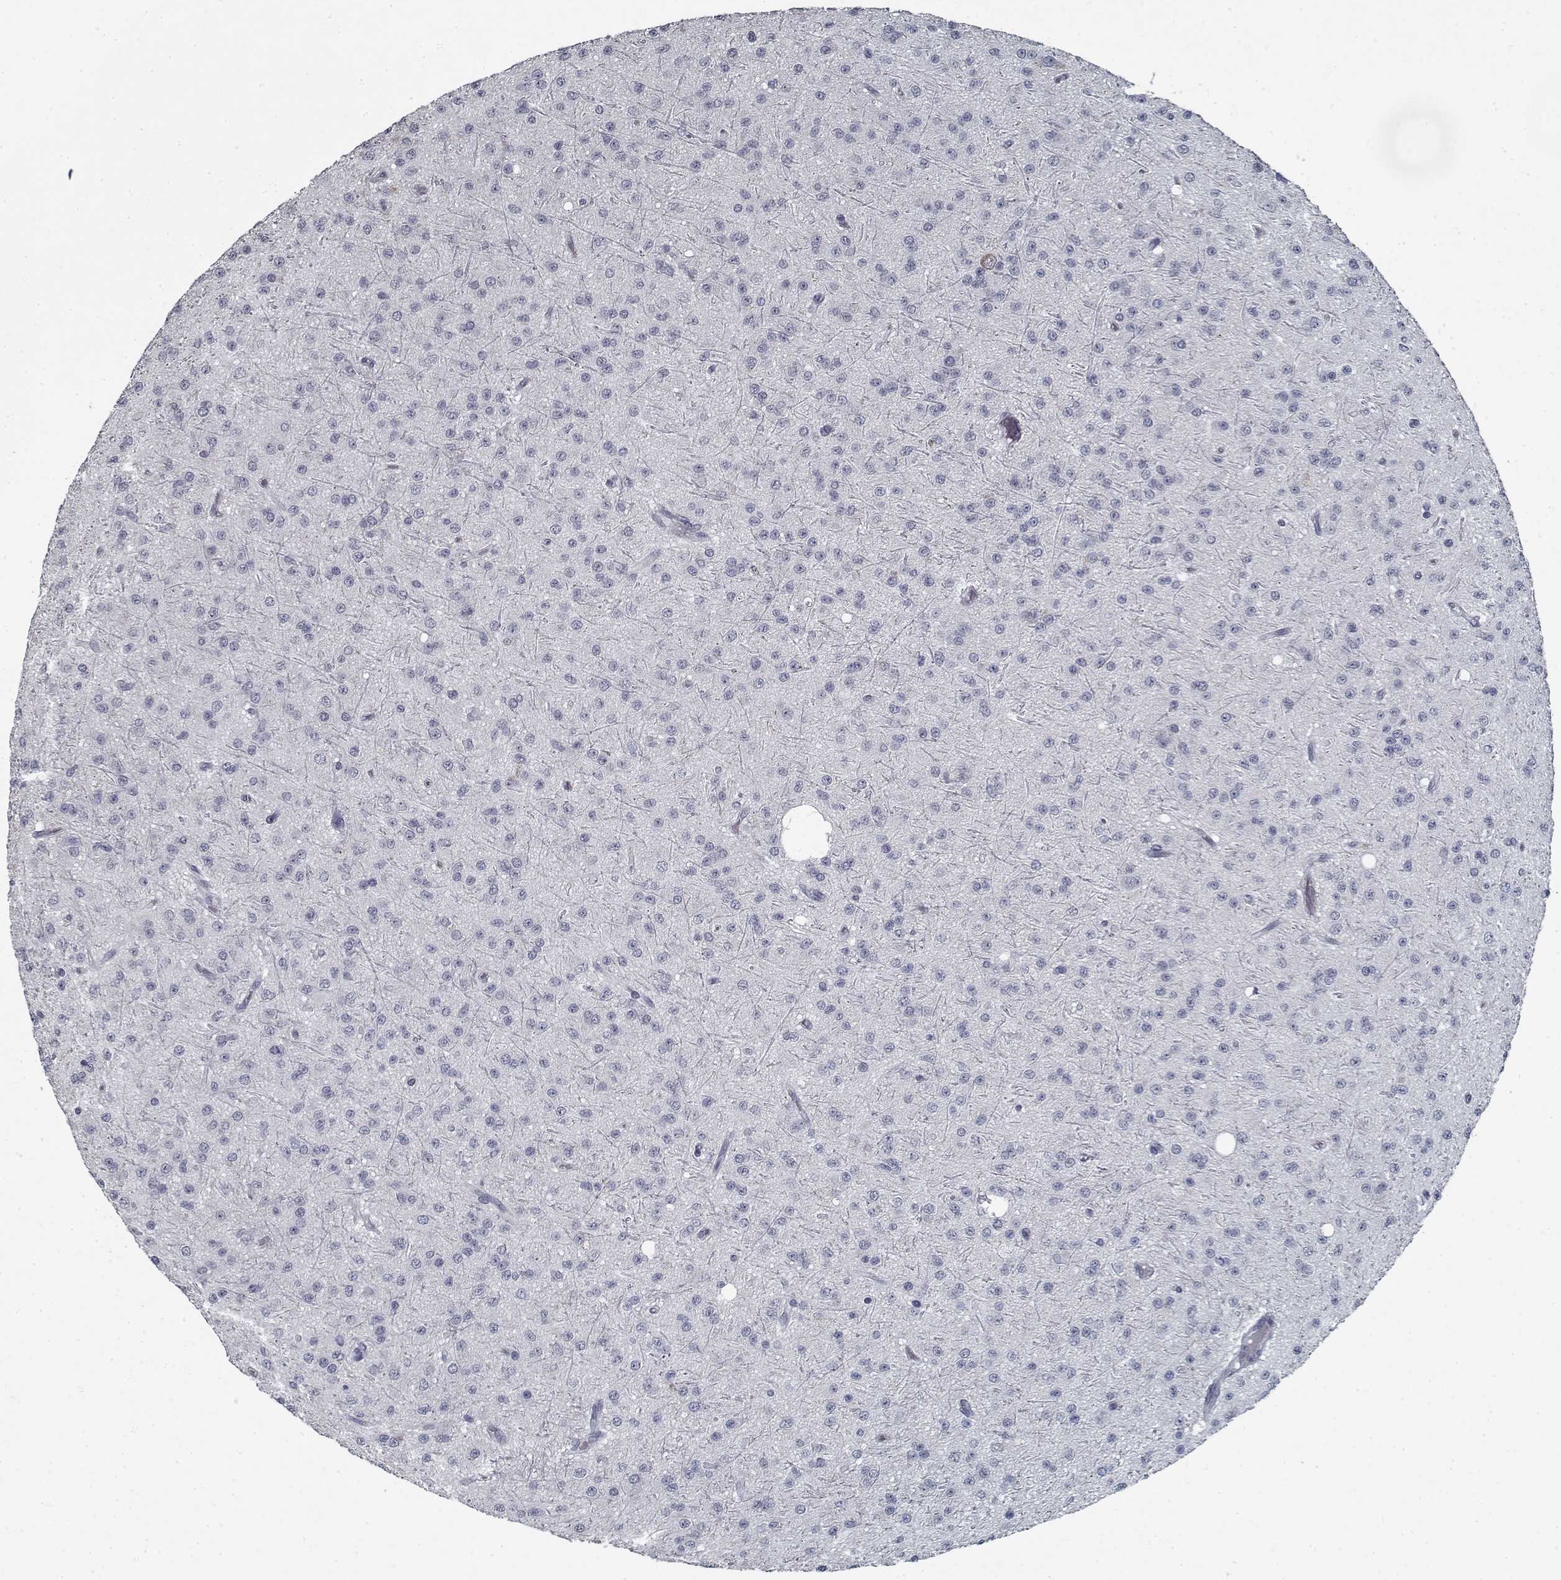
{"staining": {"intensity": "negative", "quantity": "none", "location": "none"}, "tissue": "glioma", "cell_type": "Tumor cells", "image_type": "cancer", "snomed": [{"axis": "morphology", "description": "Glioma, malignant, Low grade"}, {"axis": "topography", "description": "Brain"}], "caption": "There is no significant expression in tumor cells of glioma.", "gene": "GAD2", "patient": {"sex": "male", "age": 27}}